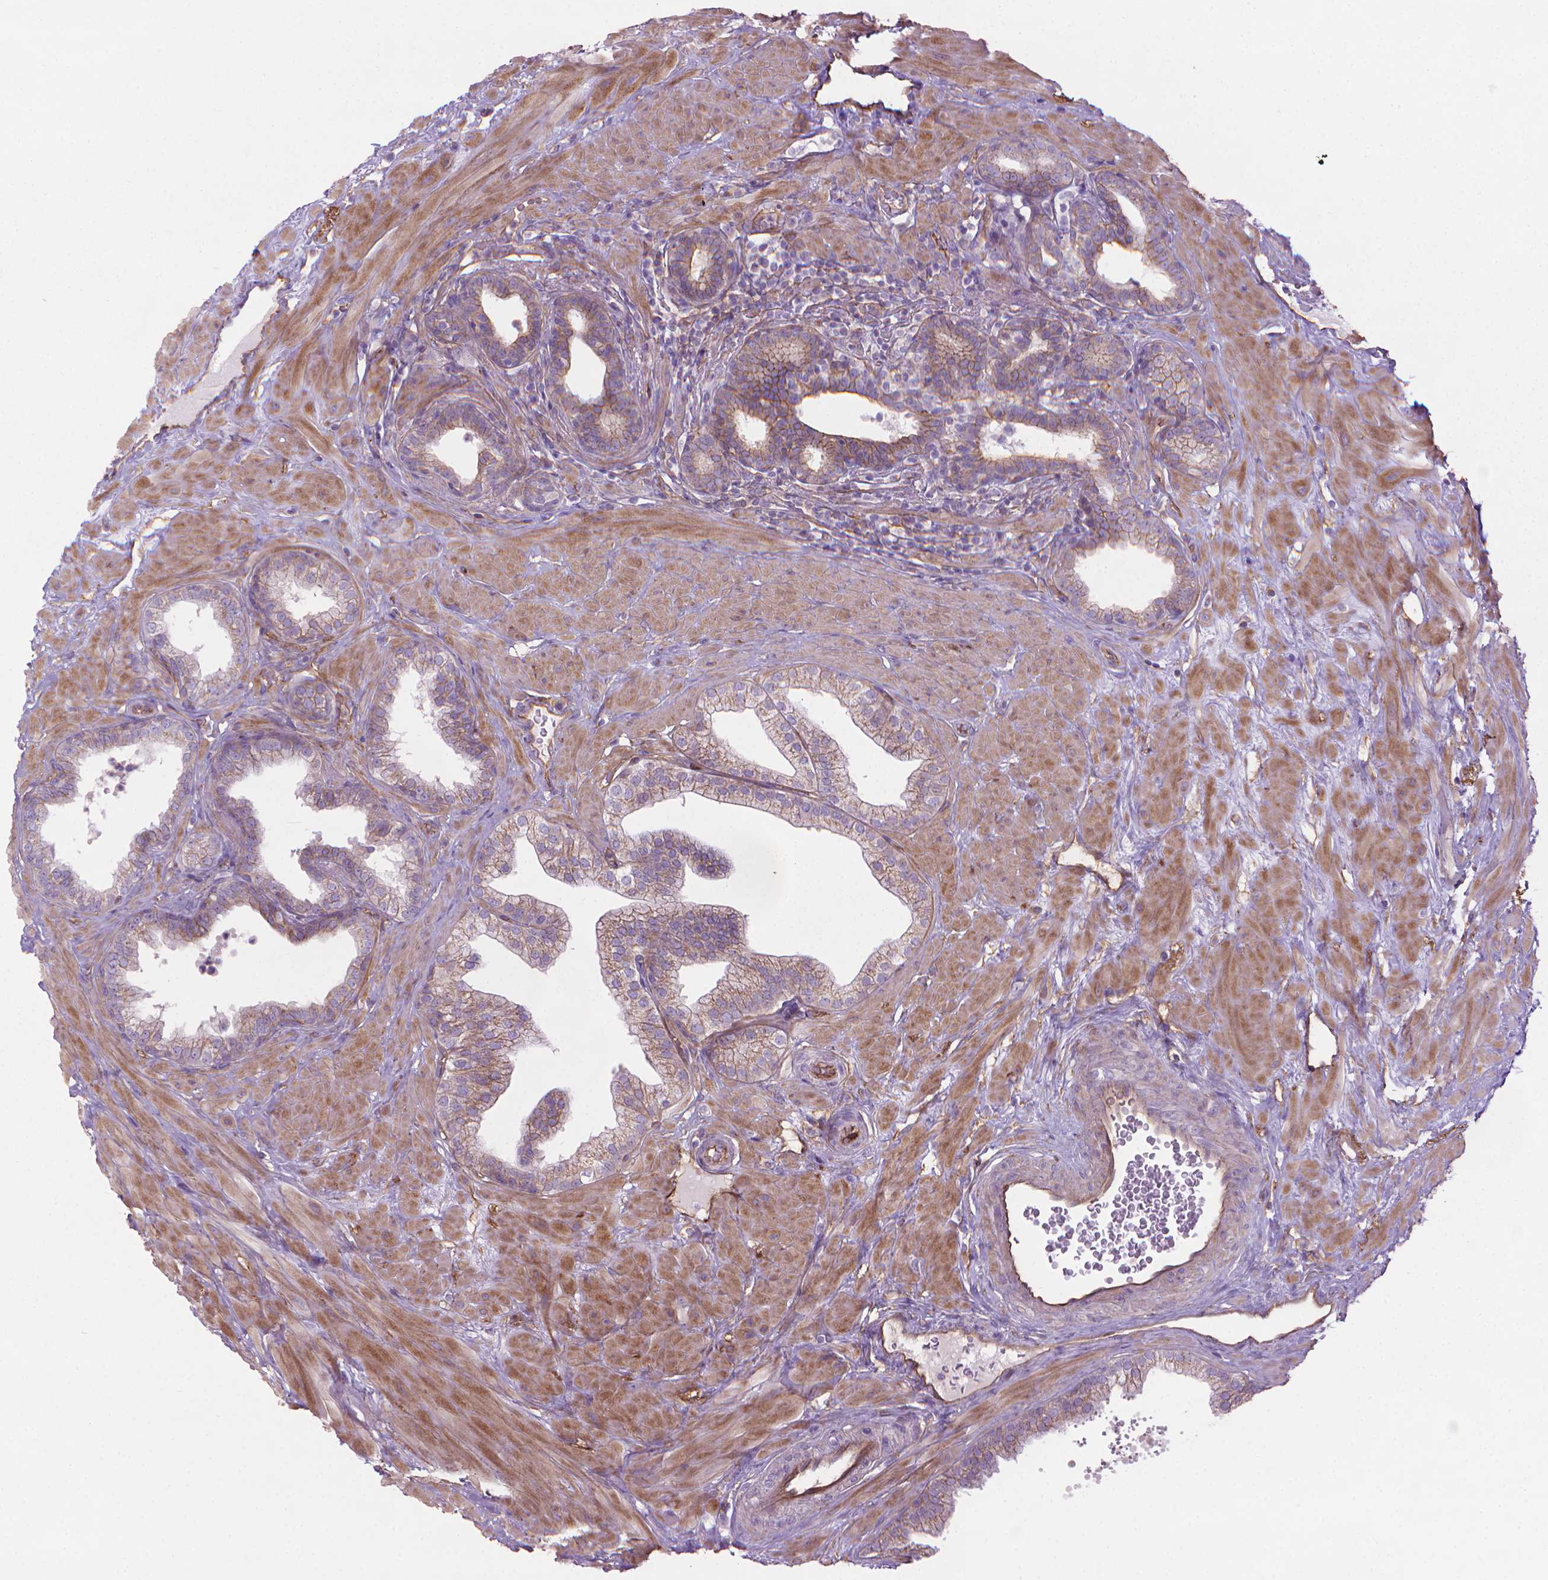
{"staining": {"intensity": "moderate", "quantity": "25%-75%", "location": "cytoplasmic/membranous"}, "tissue": "prostate", "cell_type": "Glandular cells", "image_type": "normal", "snomed": [{"axis": "morphology", "description": "Normal tissue, NOS"}, {"axis": "topography", "description": "Prostate"}], "caption": "A high-resolution image shows immunohistochemistry (IHC) staining of unremarkable prostate, which demonstrates moderate cytoplasmic/membranous expression in about 25%-75% of glandular cells.", "gene": "TENT5A", "patient": {"sex": "male", "age": 37}}